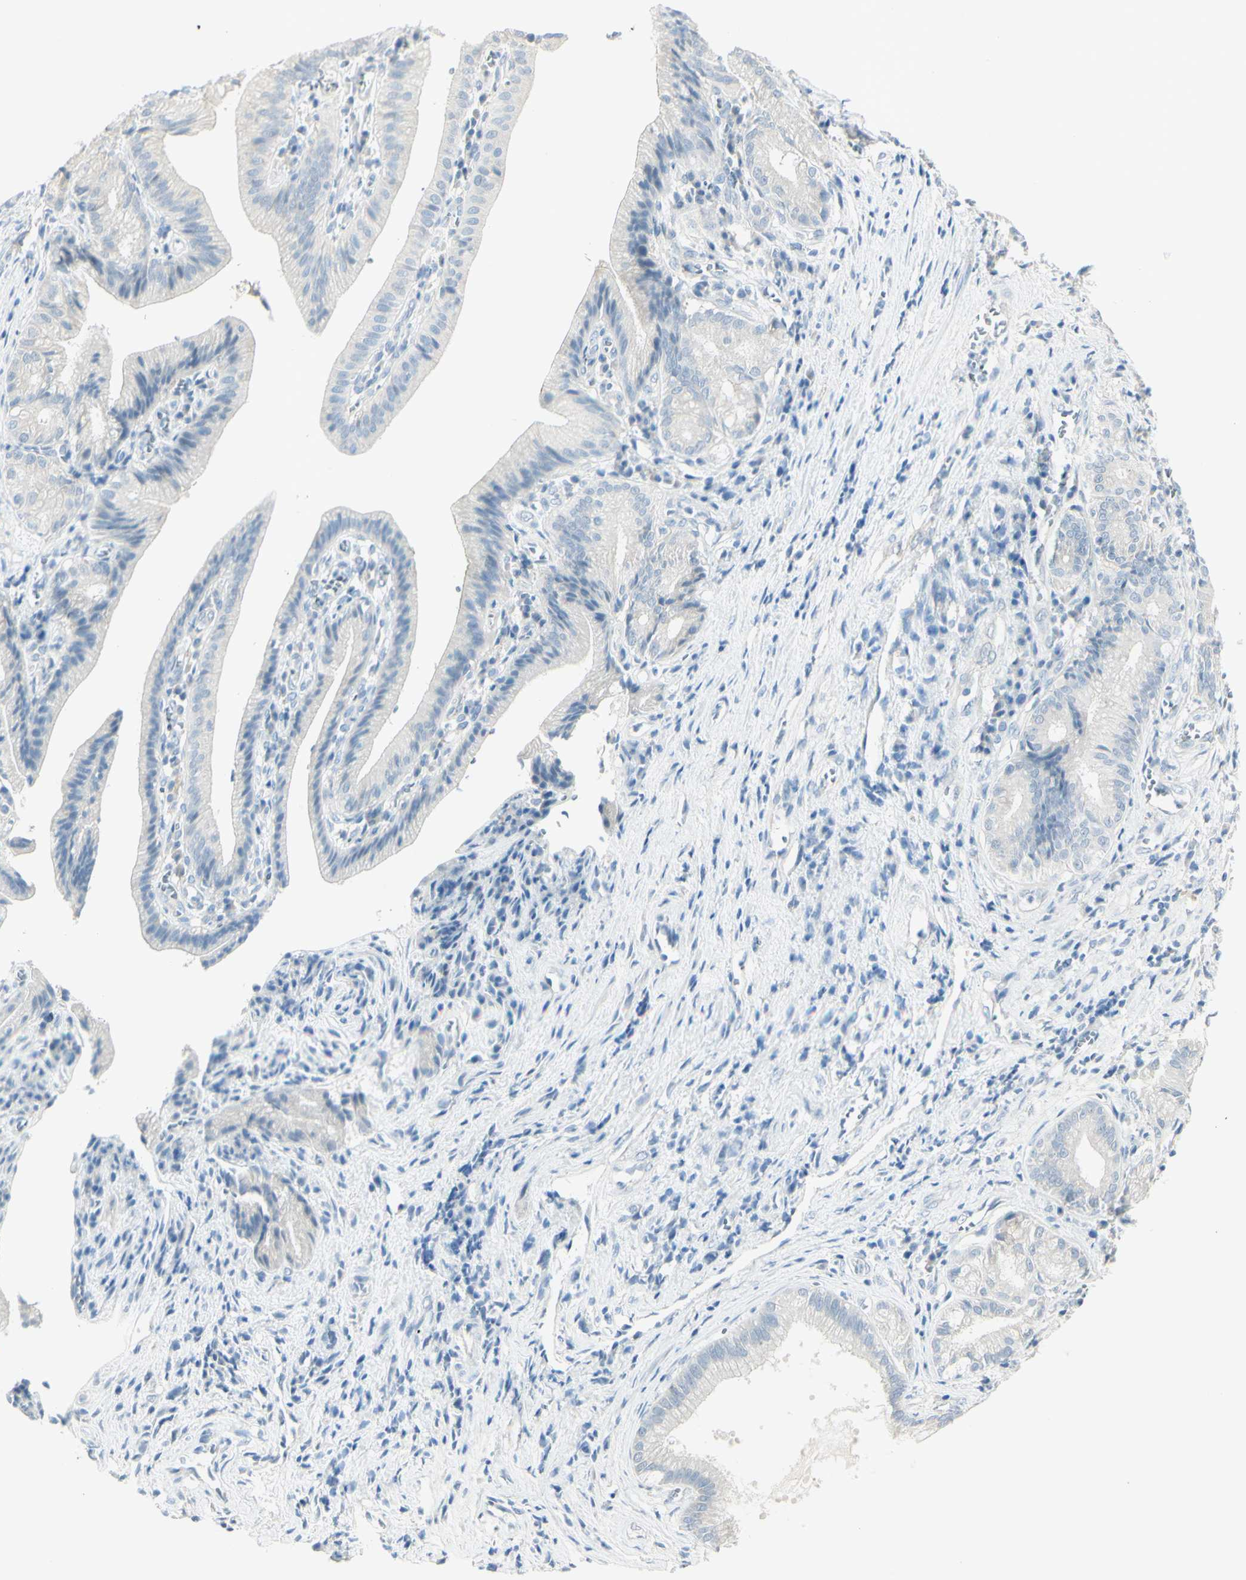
{"staining": {"intensity": "negative", "quantity": "none", "location": "none"}, "tissue": "pancreatic cancer", "cell_type": "Tumor cells", "image_type": "cancer", "snomed": [{"axis": "morphology", "description": "Adenocarcinoma, NOS"}, {"axis": "topography", "description": "Pancreas"}], "caption": "DAB (3,3'-diaminobenzidine) immunohistochemical staining of pancreatic adenocarcinoma shows no significant staining in tumor cells.", "gene": "ART3", "patient": {"sex": "female", "age": 75}}